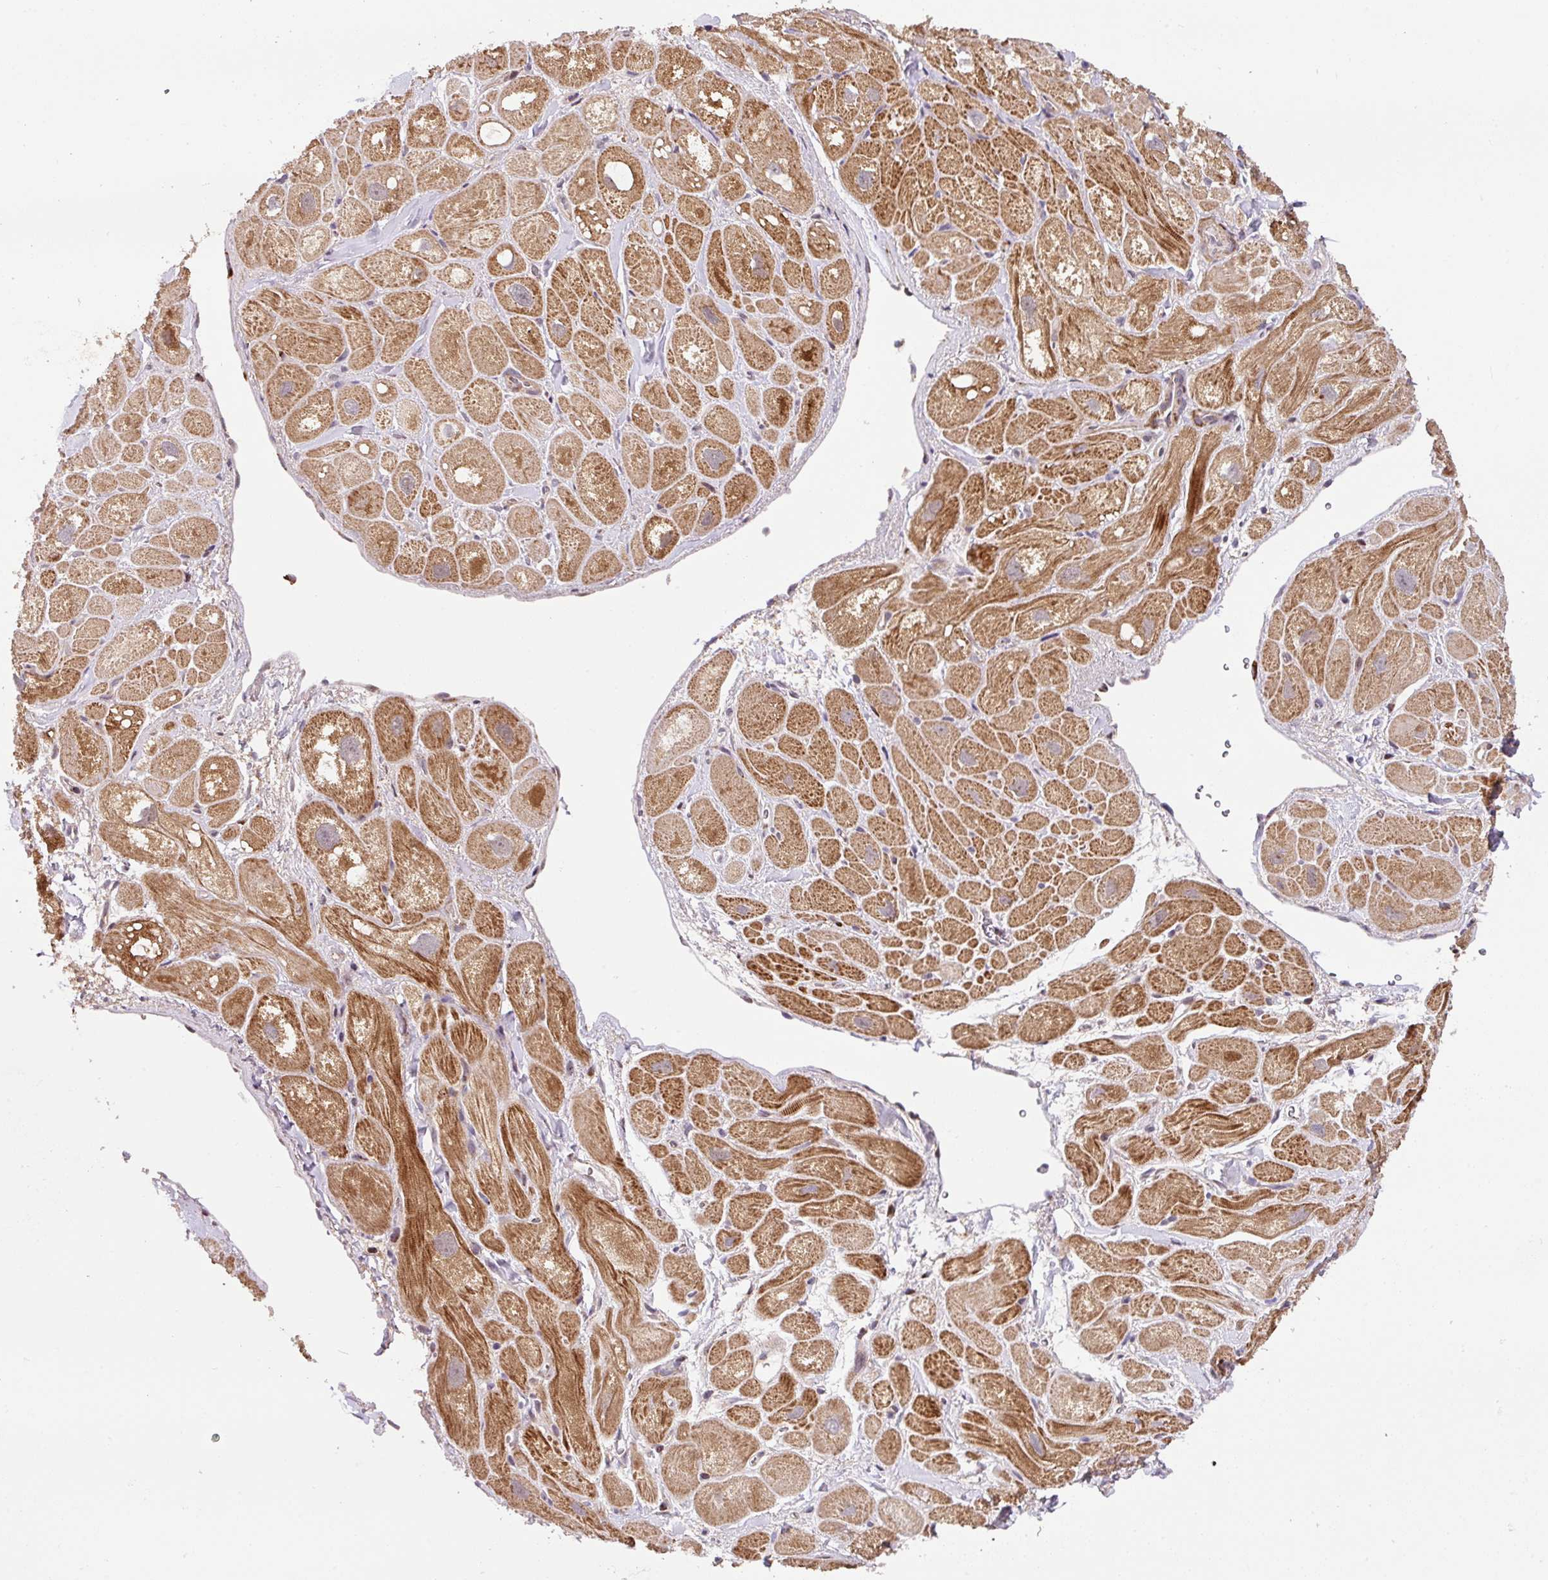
{"staining": {"intensity": "moderate", "quantity": ">75%", "location": "cytoplasmic/membranous"}, "tissue": "heart muscle", "cell_type": "Cardiomyocytes", "image_type": "normal", "snomed": [{"axis": "morphology", "description": "Normal tissue, NOS"}, {"axis": "topography", "description": "Heart"}], "caption": "This photomicrograph shows immunohistochemistry (IHC) staining of benign human heart muscle, with medium moderate cytoplasmic/membranous expression in approximately >75% of cardiomyocytes.", "gene": "ENSG00000269547", "patient": {"sex": "male", "age": 49}}